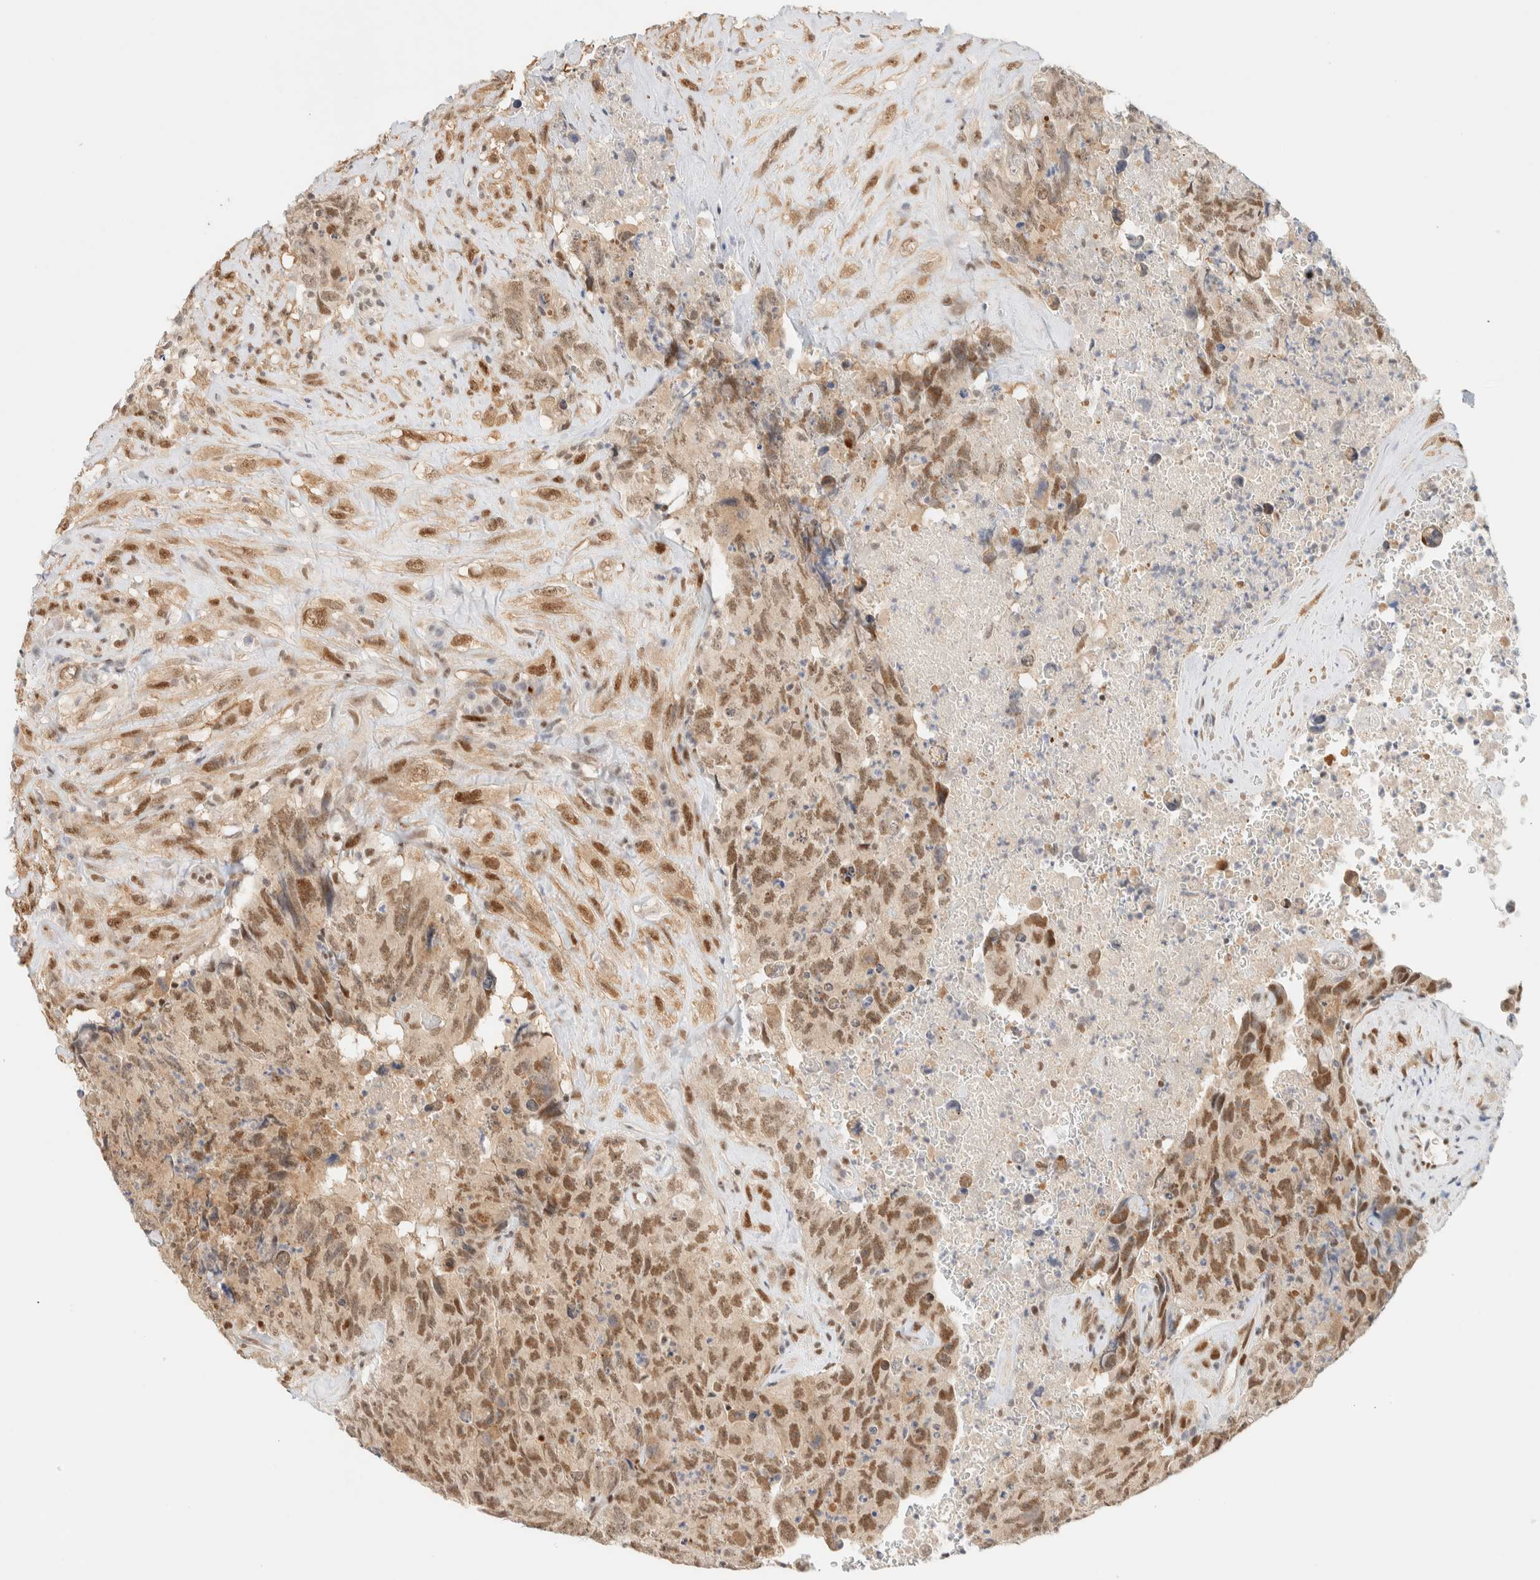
{"staining": {"intensity": "moderate", "quantity": ">75%", "location": "nuclear"}, "tissue": "testis cancer", "cell_type": "Tumor cells", "image_type": "cancer", "snomed": [{"axis": "morphology", "description": "Carcinoma, Embryonal, NOS"}, {"axis": "topography", "description": "Testis"}], "caption": "This image shows embryonal carcinoma (testis) stained with immunohistochemistry to label a protein in brown. The nuclear of tumor cells show moderate positivity for the protein. Nuclei are counter-stained blue.", "gene": "PYGO2", "patient": {"sex": "male", "age": 32}}